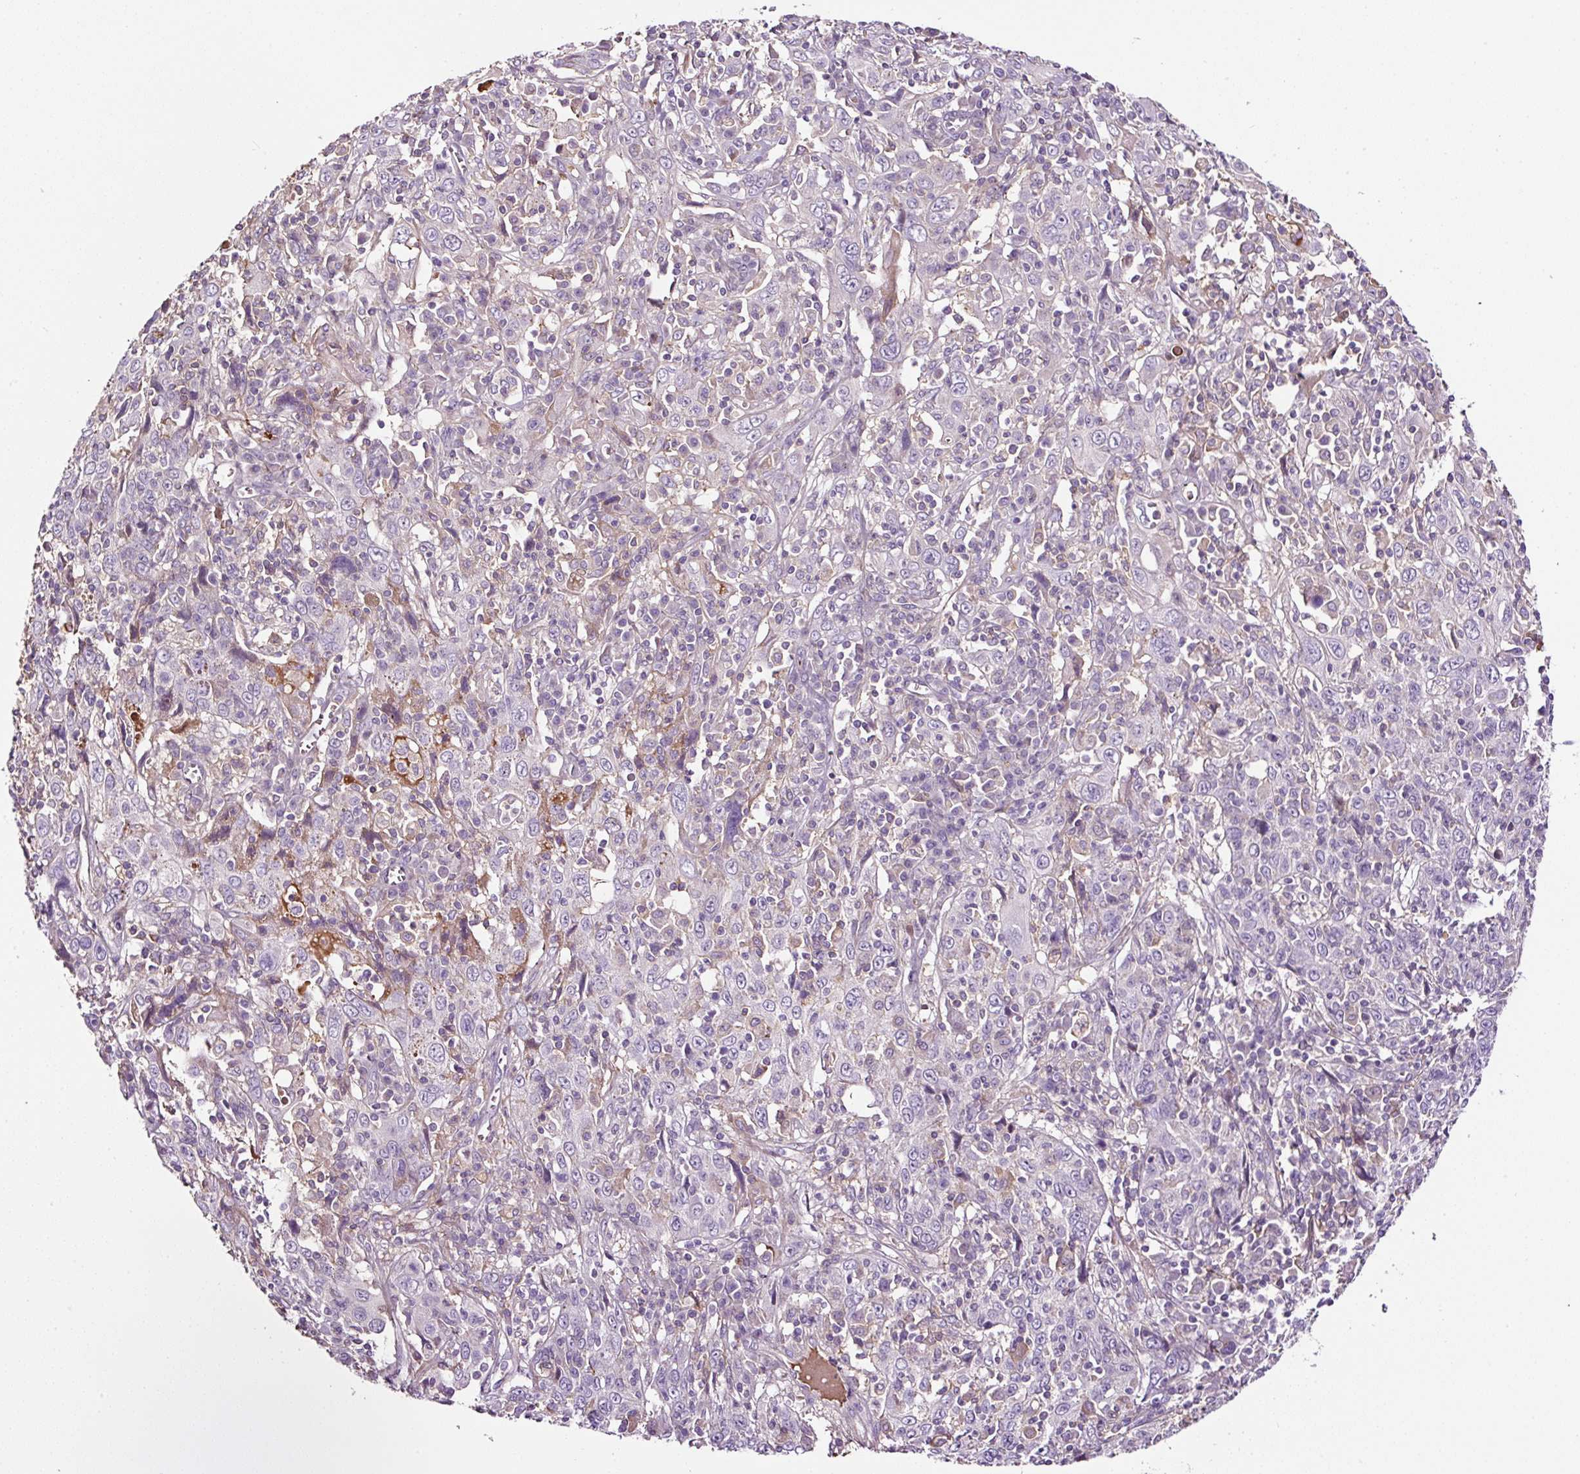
{"staining": {"intensity": "negative", "quantity": "none", "location": "none"}, "tissue": "cervical cancer", "cell_type": "Tumor cells", "image_type": "cancer", "snomed": [{"axis": "morphology", "description": "Squamous cell carcinoma, NOS"}, {"axis": "topography", "description": "Cervix"}], "caption": "There is no significant staining in tumor cells of cervical cancer (squamous cell carcinoma).", "gene": "LRRC24", "patient": {"sex": "female", "age": 46}}